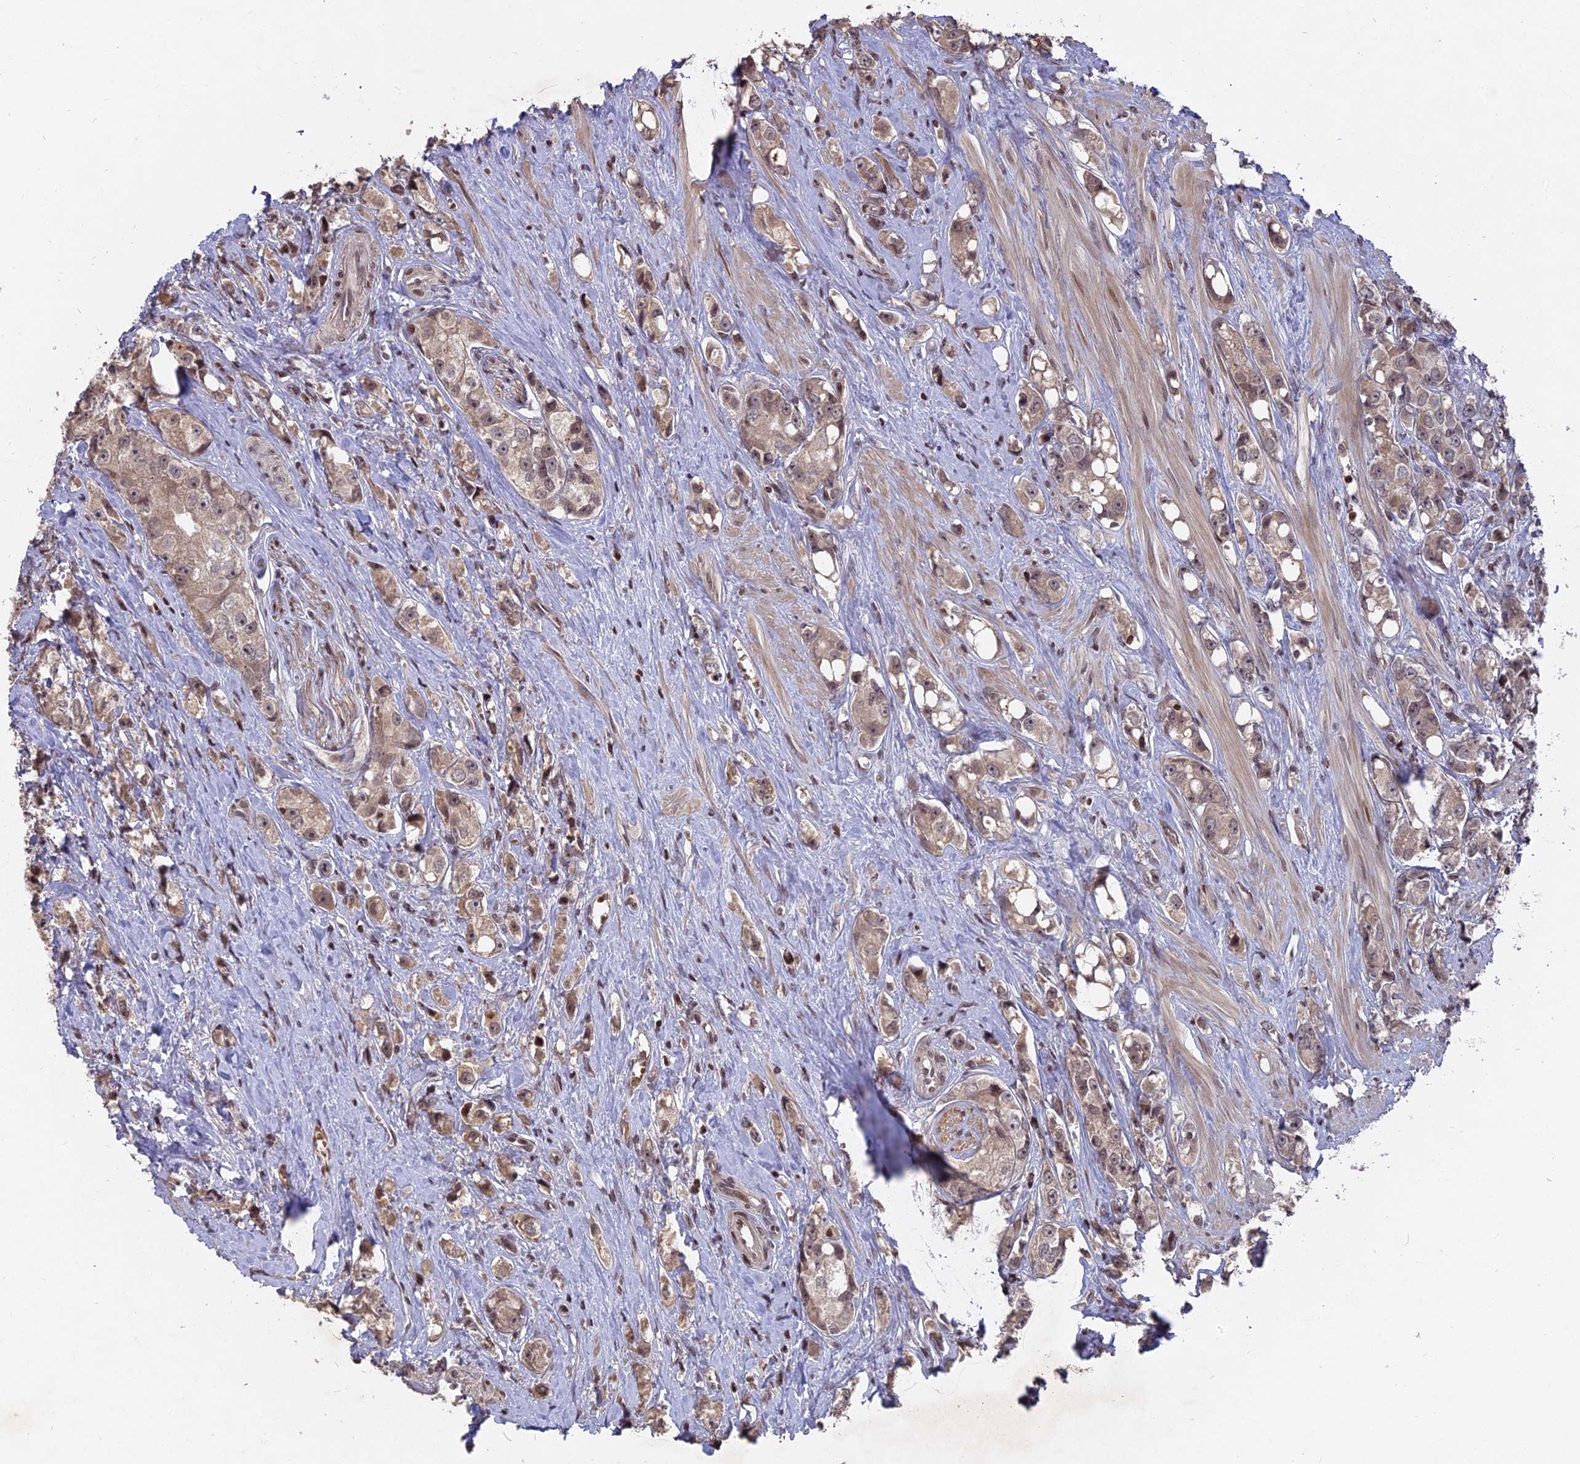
{"staining": {"intensity": "weak", "quantity": "25%-75%", "location": "nuclear"}, "tissue": "prostate cancer", "cell_type": "Tumor cells", "image_type": "cancer", "snomed": [{"axis": "morphology", "description": "Adenocarcinoma, High grade"}, {"axis": "topography", "description": "Prostate"}], "caption": "Human prostate high-grade adenocarcinoma stained for a protein (brown) exhibits weak nuclear positive positivity in approximately 25%-75% of tumor cells.", "gene": "NR1H3", "patient": {"sex": "male", "age": 74}}